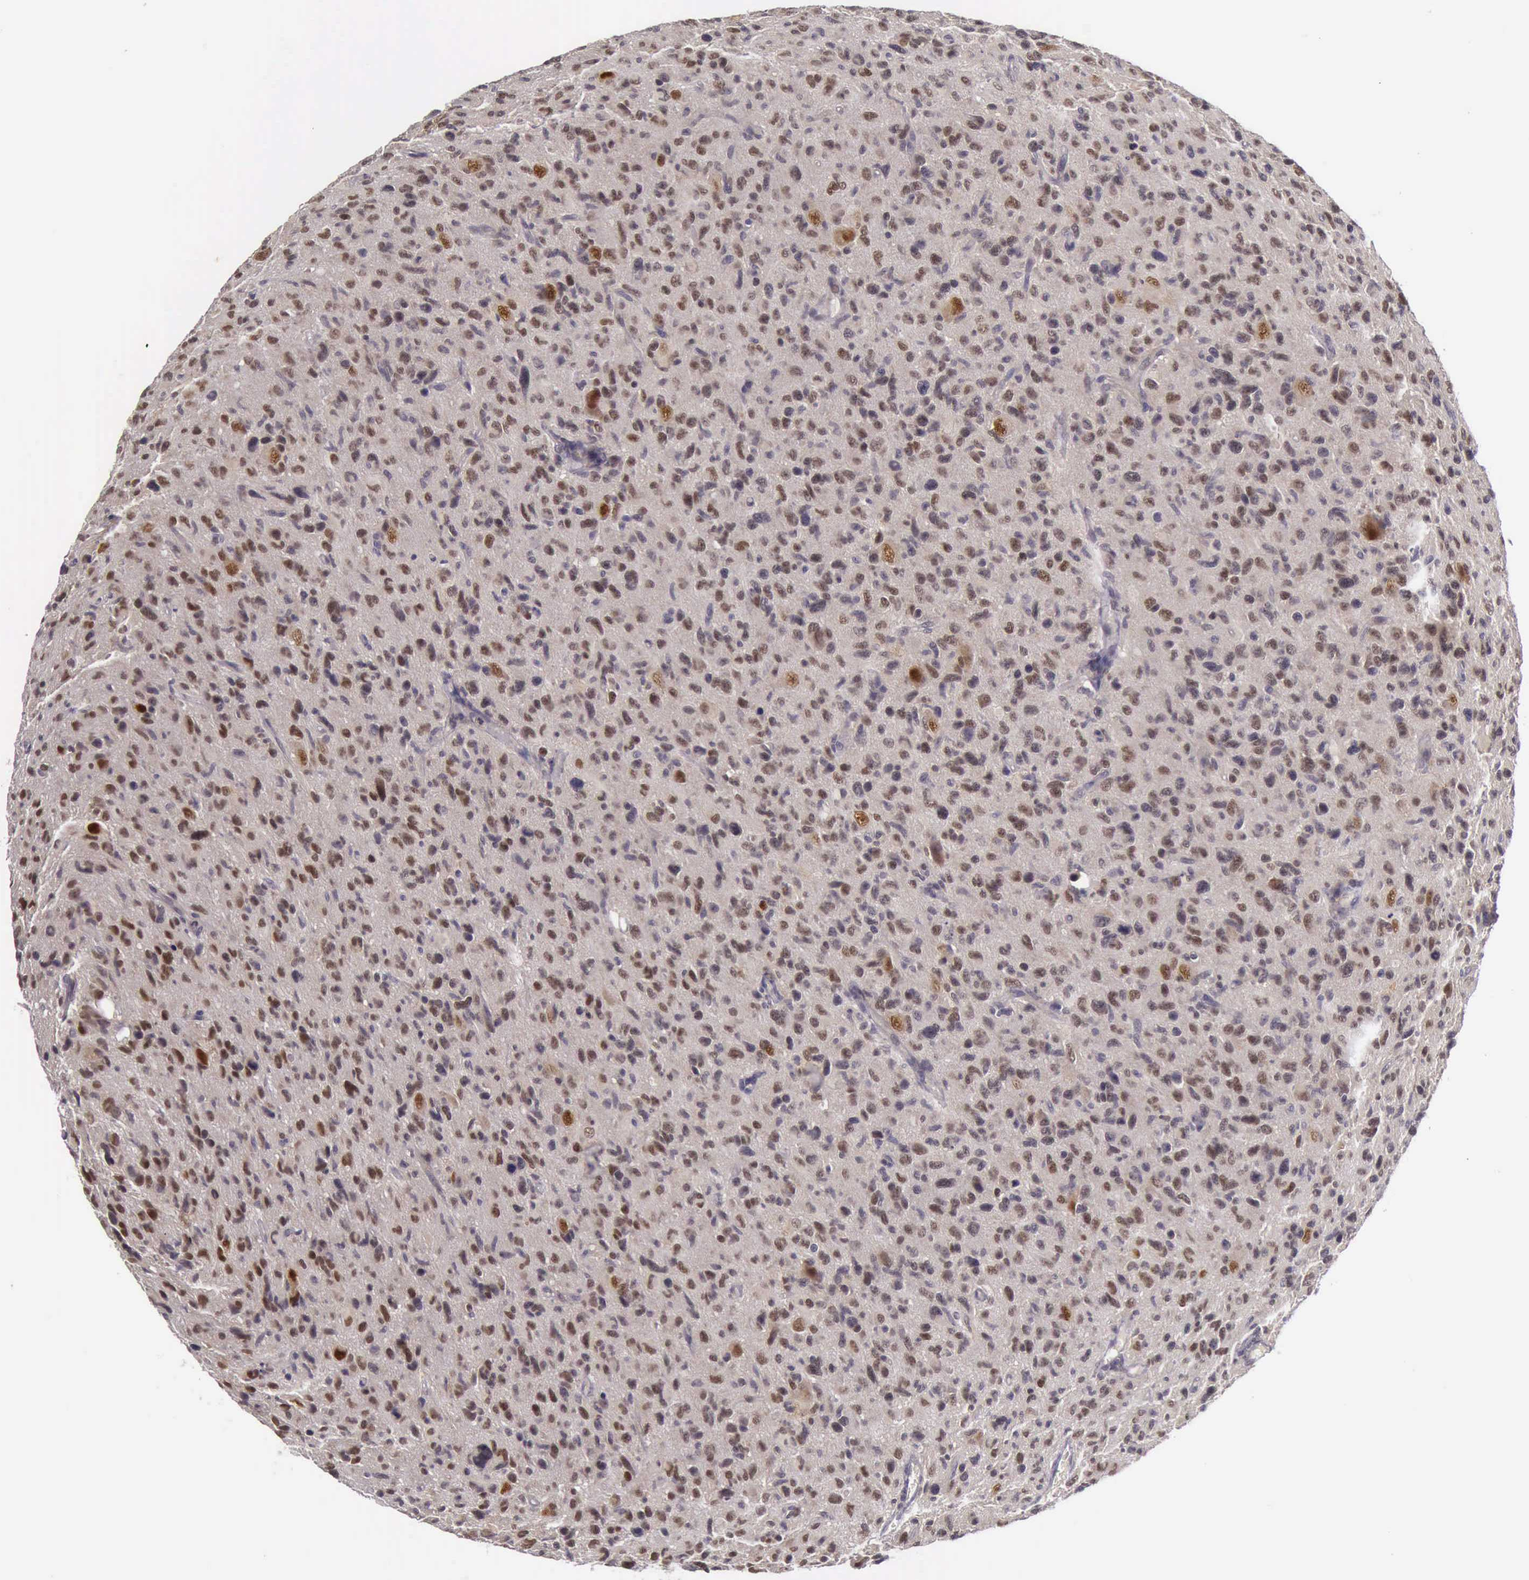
{"staining": {"intensity": "moderate", "quantity": "25%-75%", "location": "cytoplasmic/membranous,nuclear"}, "tissue": "glioma", "cell_type": "Tumor cells", "image_type": "cancer", "snomed": [{"axis": "morphology", "description": "Glioma, malignant, High grade"}, {"axis": "topography", "description": "Brain"}], "caption": "Glioma stained for a protein (brown) shows moderate cytoplasmic/membranous and nuclear positive expression in about 25%-75% of tumor cells.", "gene": "ARNT2", "patient": {"sex": "female", "age": 60}}